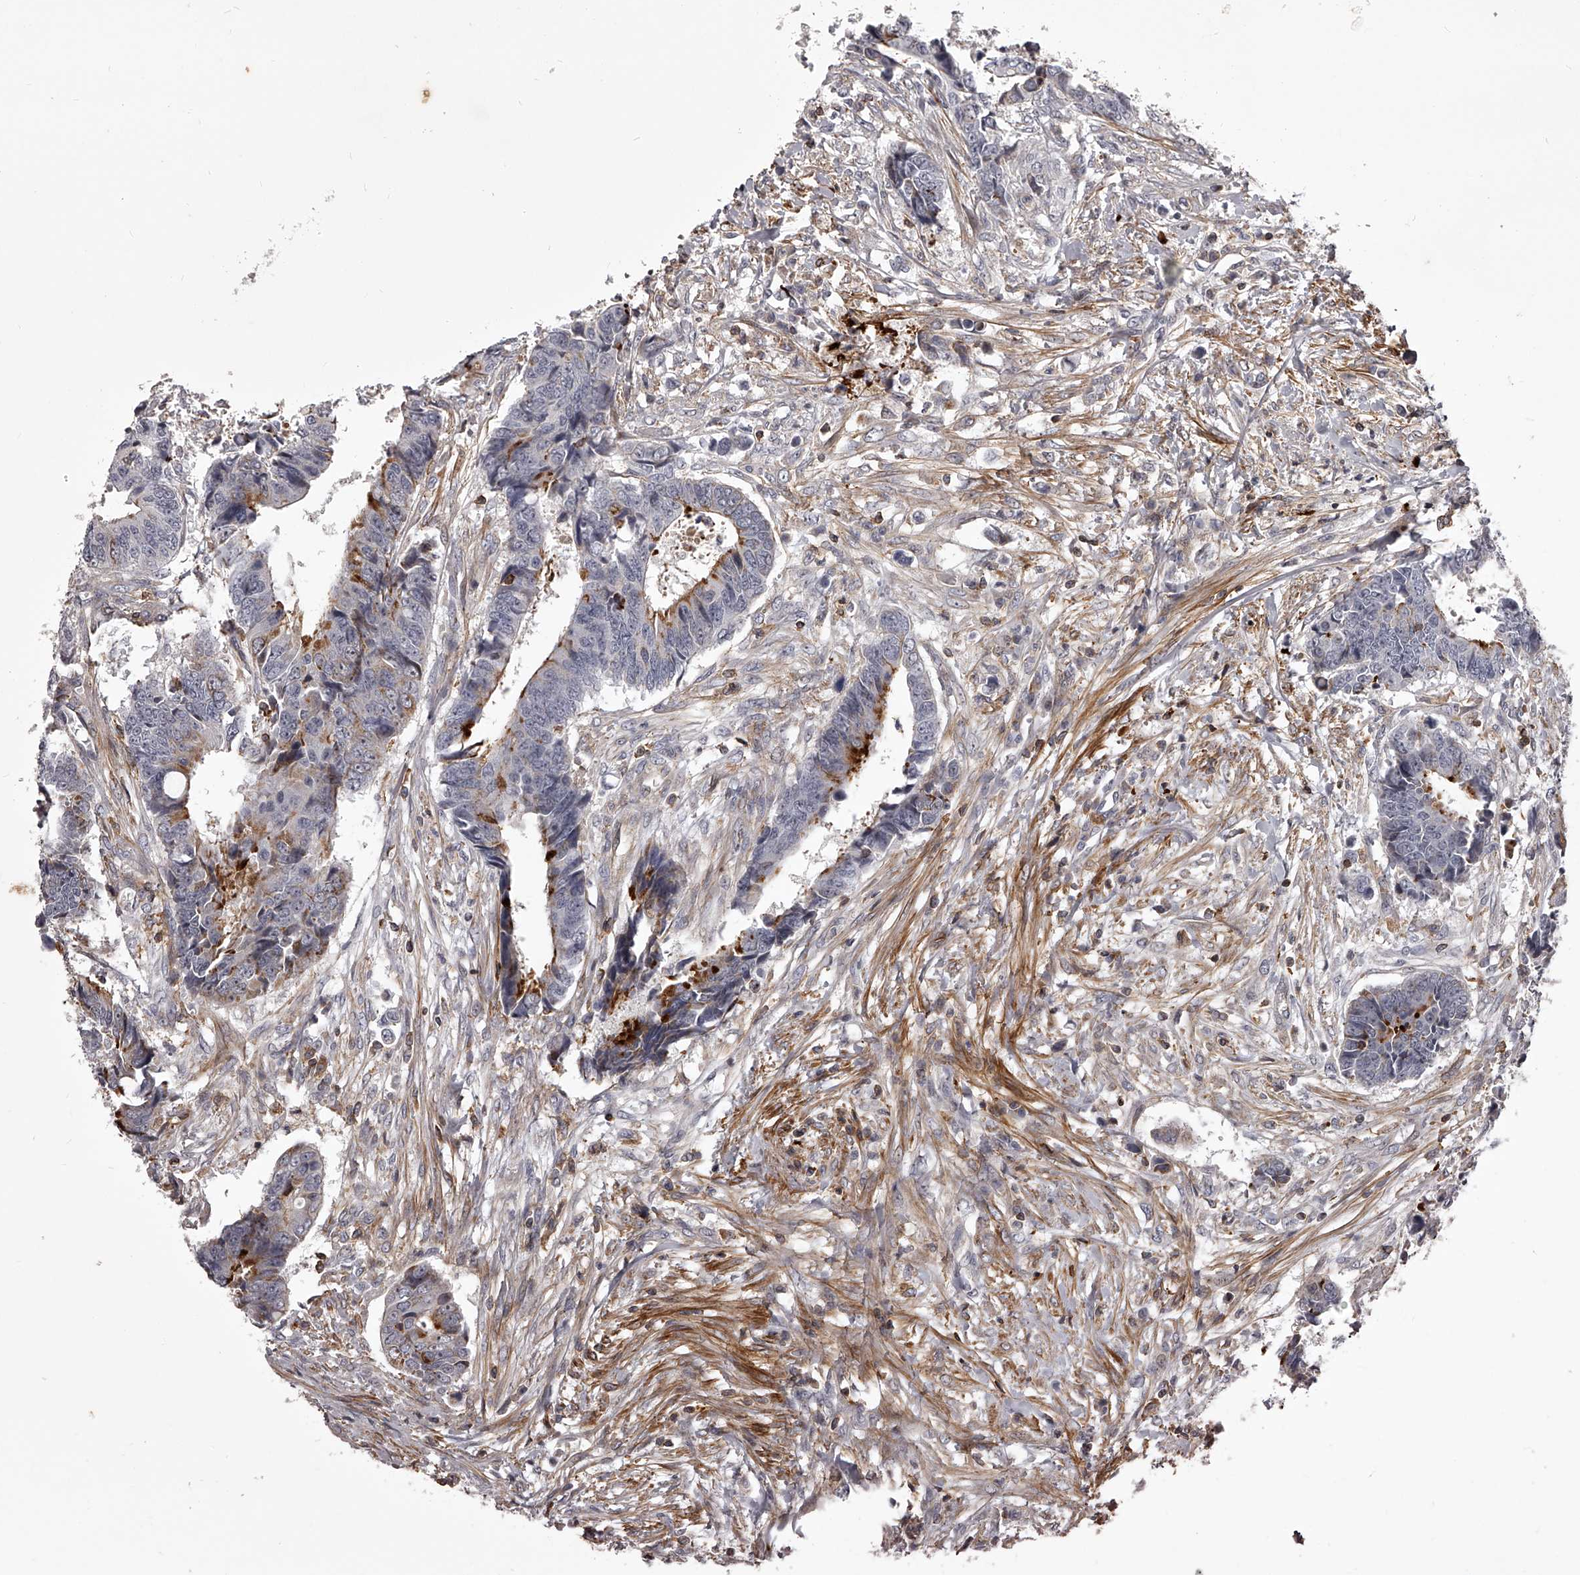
{"staining": {"intensity": "moderate", "quantity": "<25%", "location": "cytoplasmic/membranous"}, "tissue": "colorectal cancer", "cell_type": "Tumor cells", "image_type": "cancer", "snomed": [{"axis": "morphology", "description": "Adenocarcinoma, NOS"}, {"axis": "topography", "description": "Rectum"}], "caption": "A low amount of moderate cytoplasmic/membranous positivity is present in about <25% of tumor cells in adenocarcinoma (colorectal) tissue.", "gene": "RRP36", "patient": {"sex": "male", "age": 84}}